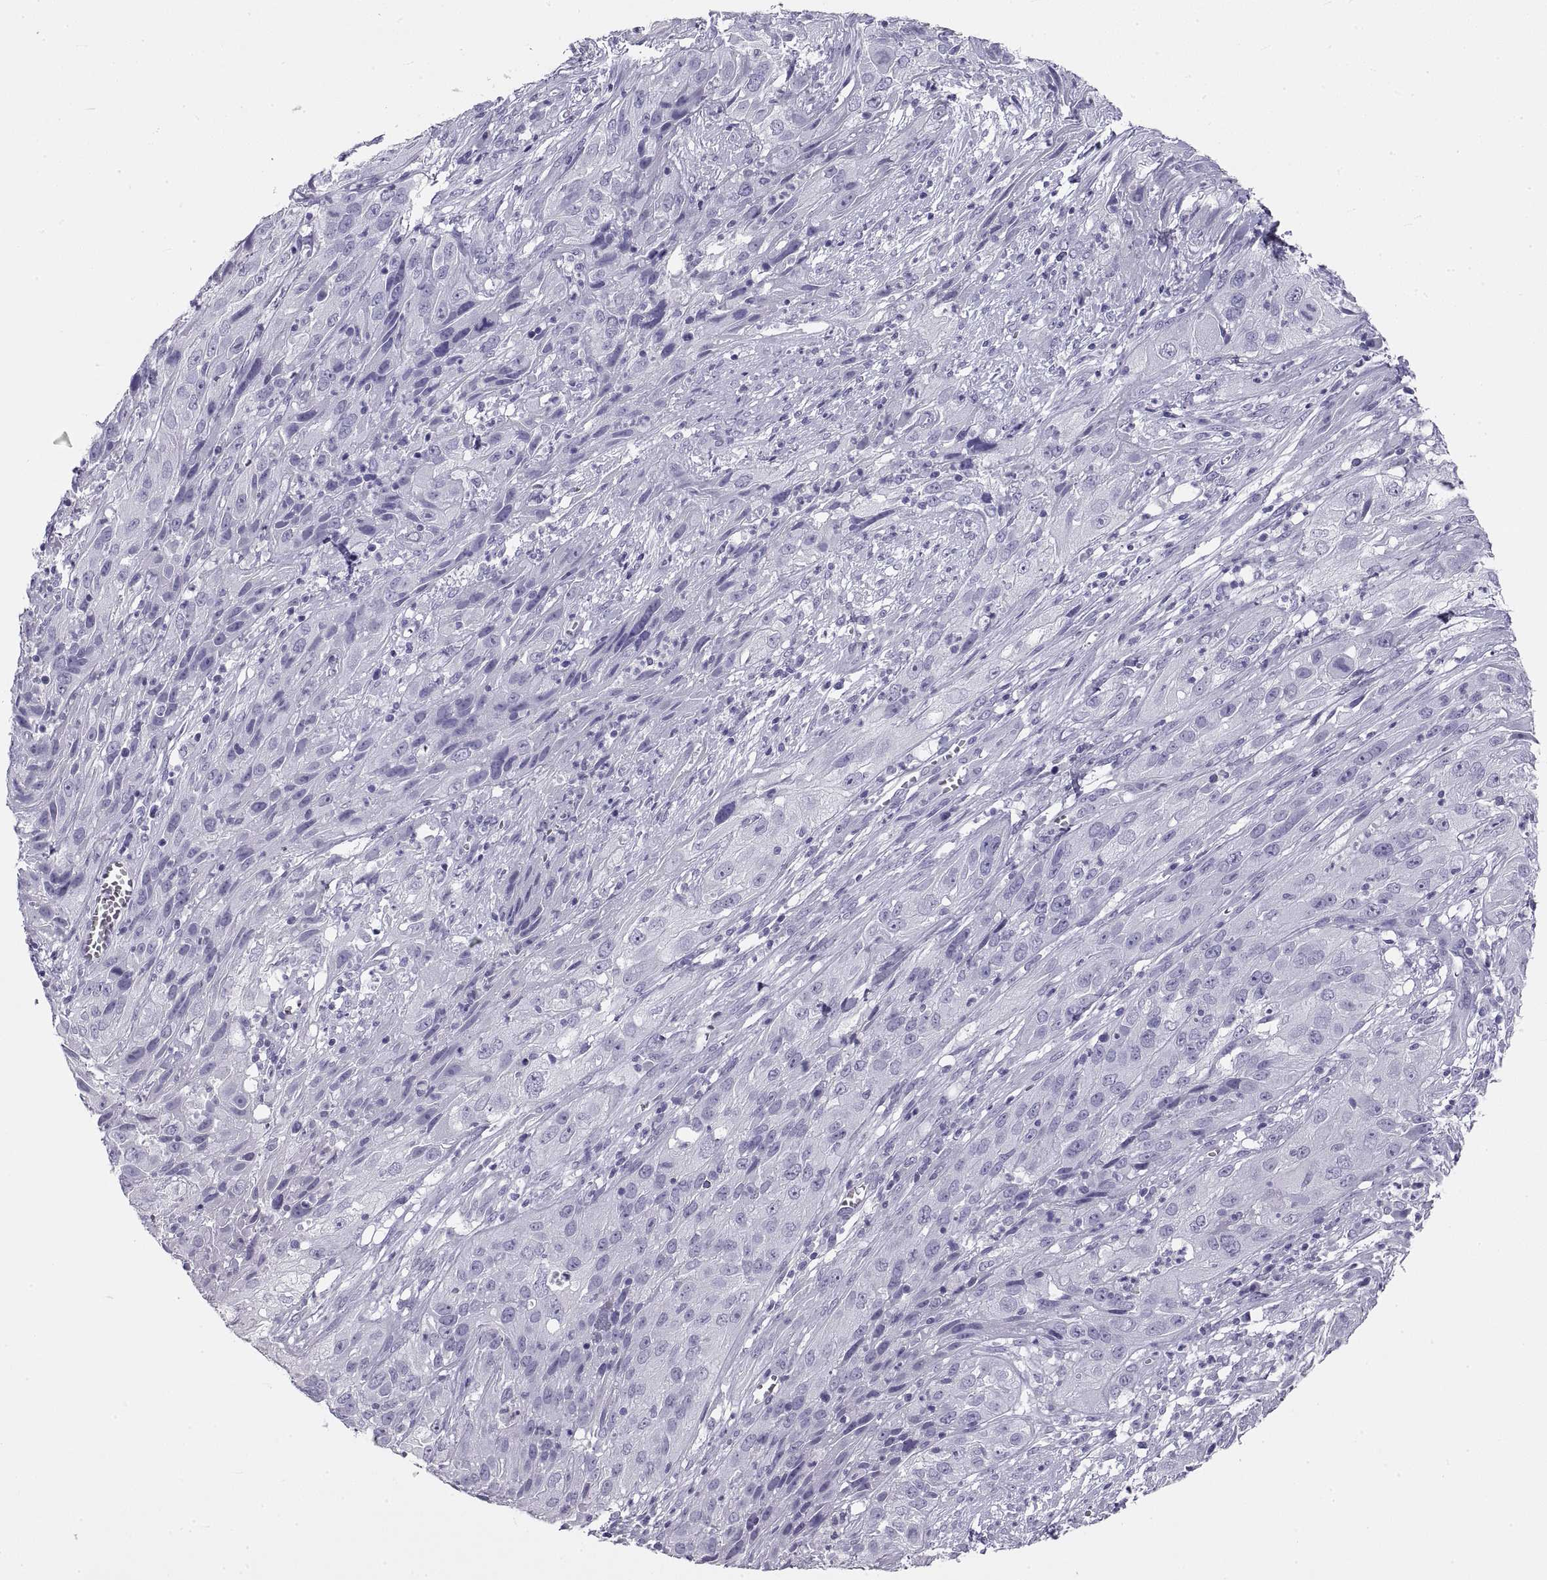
{"staining": {"intensity": "negative", "quantity": "none", "location": "none"}, "tissue": "cervical cancer", "cell_type": "Tumor cells", "image_type": "cancer", "snomed": [{"axis": "morphology", "description": "Squamous cell carcinoma, NOS"}, {"axis": "topography", "description": "Cervix"}], "caption": "Tumor cells show no significant expression in cervical cancer (squamous cell carcinoma). The staining is performed using DAB brown chromogen with nuclei counter-stained in using hematoxylin.", "gene": "RLBP1", "patient": {"sex": "female", "age": 32}}